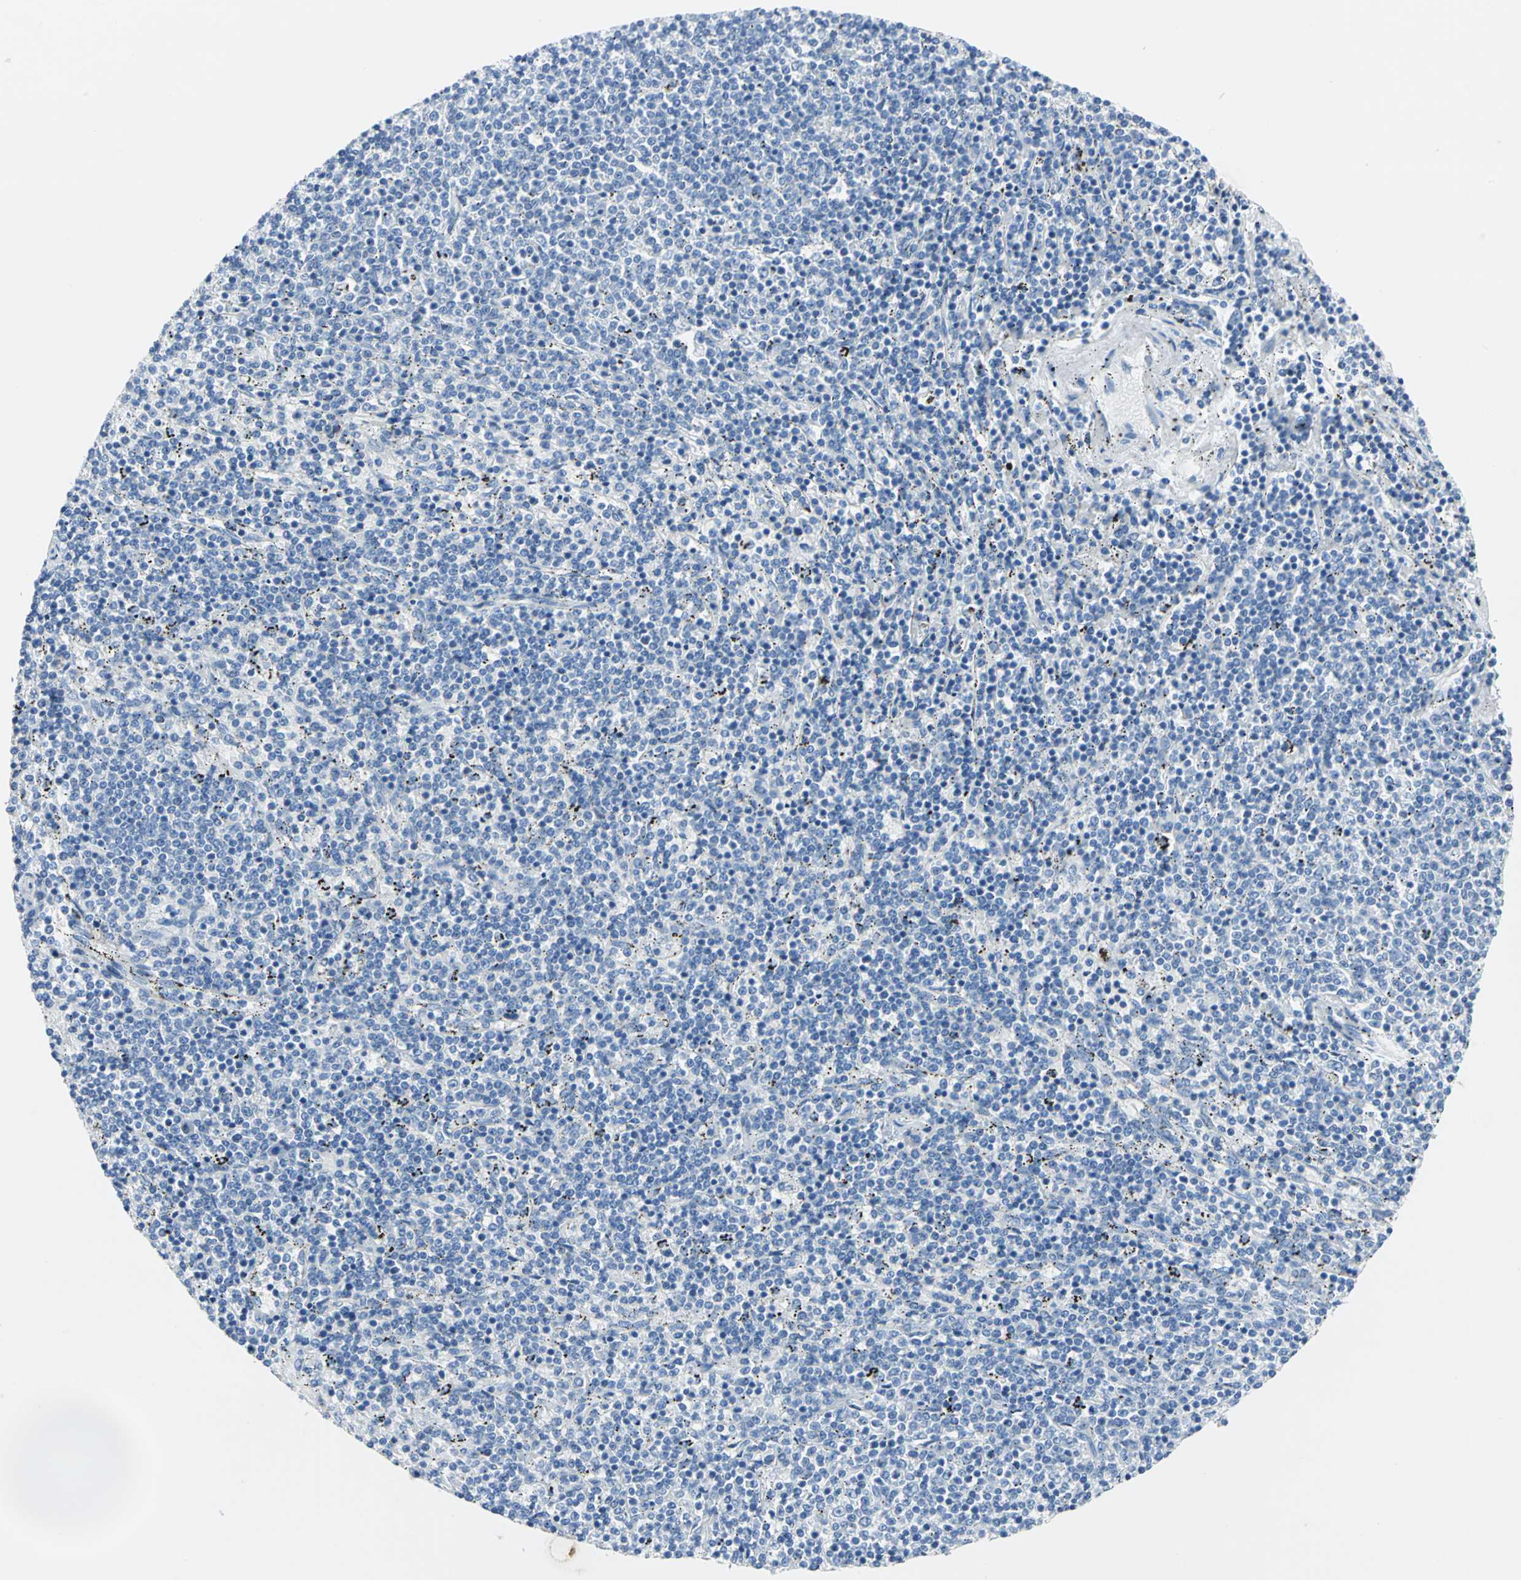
{"staining": {"intensity": "negative", "quantity": "none", "location": "none"}, "tissue": "lymphoma", "cell_type": "Tumor cells", "image_type": "cancer", "snomed": [{"axis": "morphology", "description": "Malignant lymphoma, non-Hodgkin's type, Low grade"}, {"axis": "topography", "description": "Spleen"}], "caption": "Human malignant lymphoma, non-Hodgkin's type (low-grade) stained for a protein using immunohistochemistry demonstrates no staining in tumor cells.", "gene": "SFN", "patient": {"sex": "female", "age": 50}}